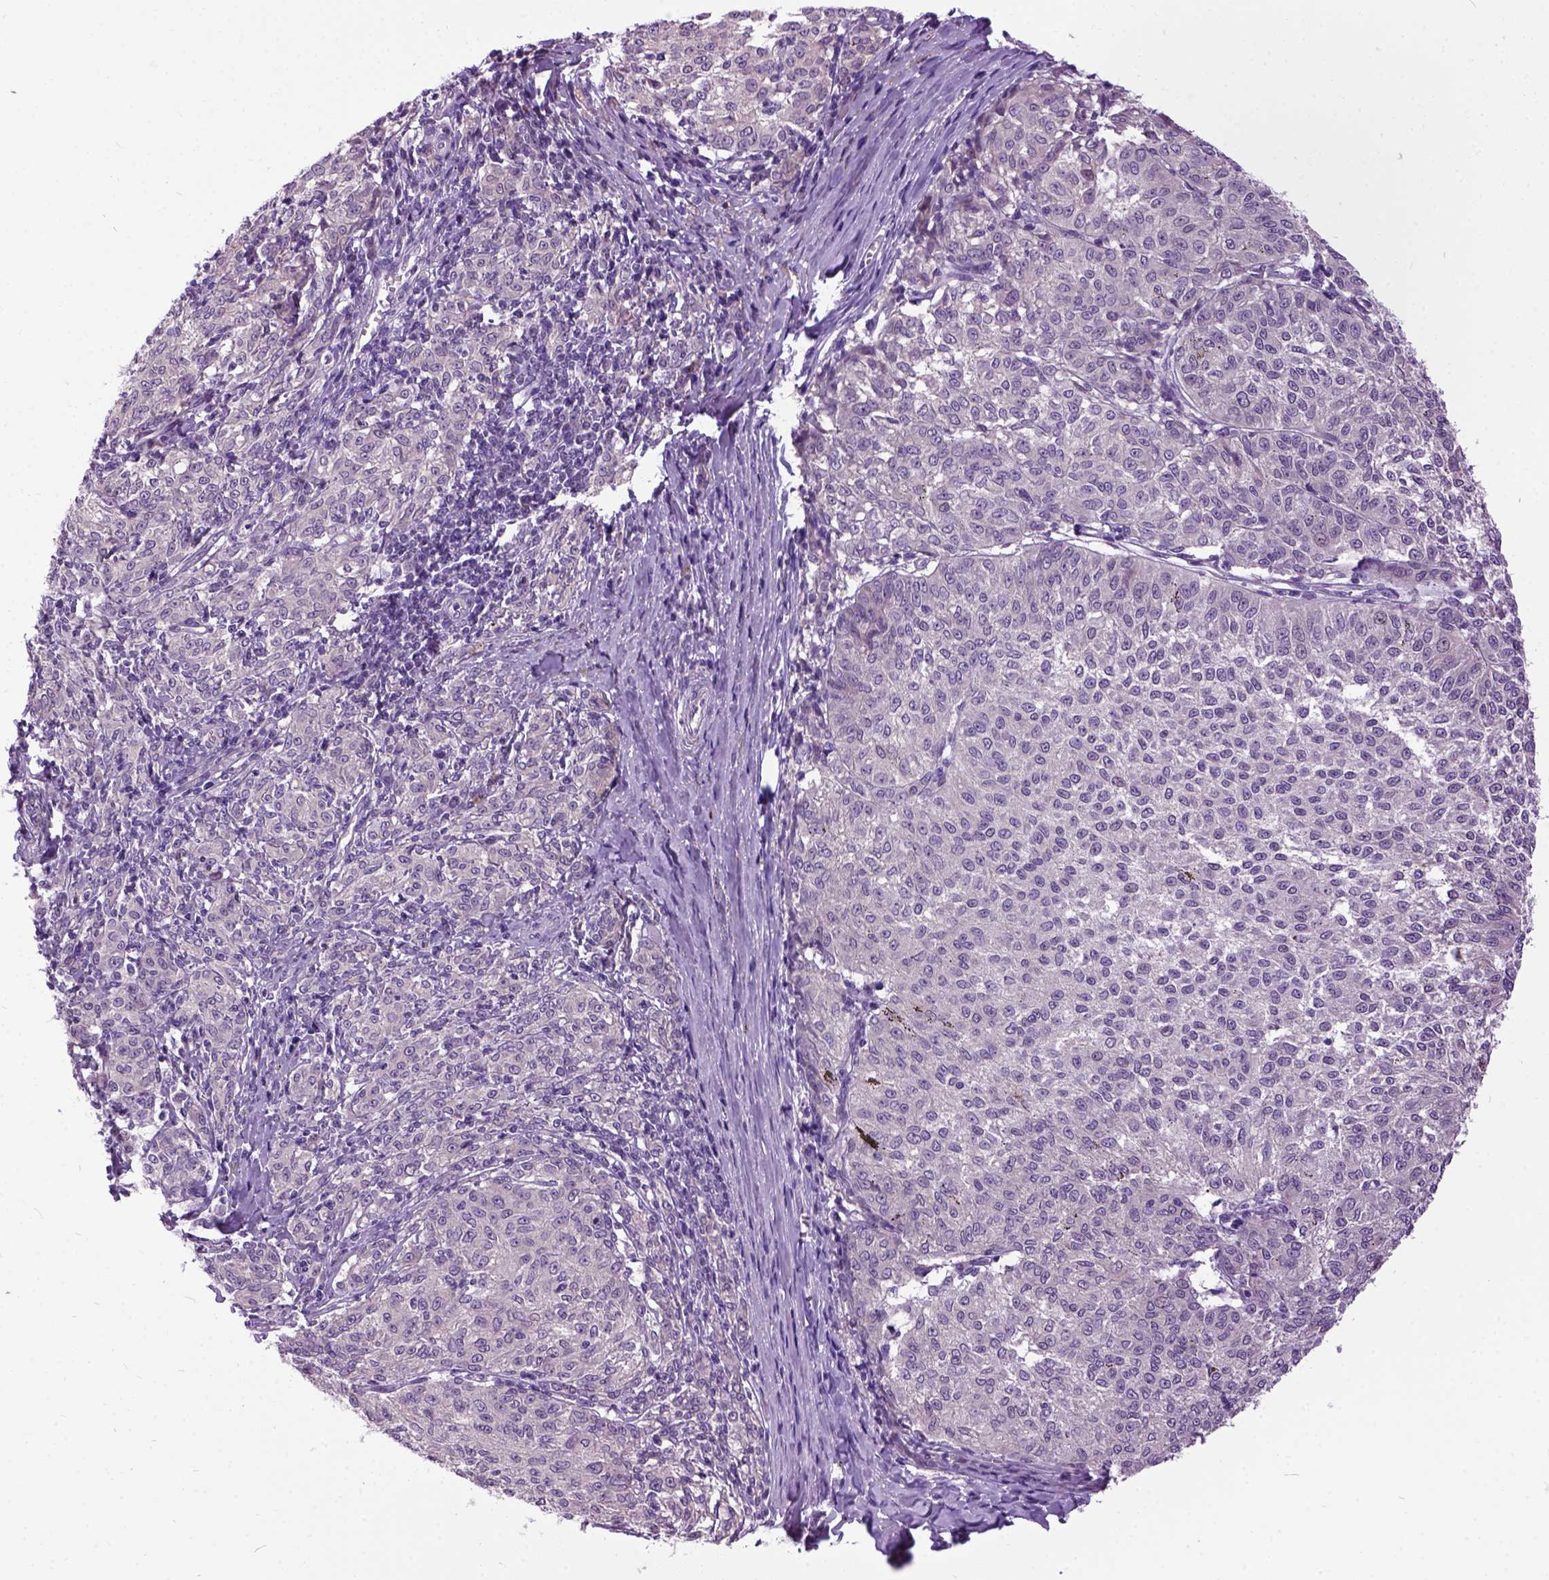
{"staining": {"intensity": "negative", "quantity": "none", "location": "none"}, "tissue": "melanoma", "cell_type": "Tumor cells", "image_type": "cancer", "snomed": [{"axis": "morphology", "description": "Malignant melanoma, NOS"}, {"axis": "topography", "description": "Skin"}], "caption": "High magnification brightfield microscopy of melanoma stained with DAB (3,3'-diaminobenzidine) (brown) and counterstained with hematoxylin (blue): tumor cells show no significant positivity.", "gene": "NEK5", "patient": {"sex": "female", "age": 72}}